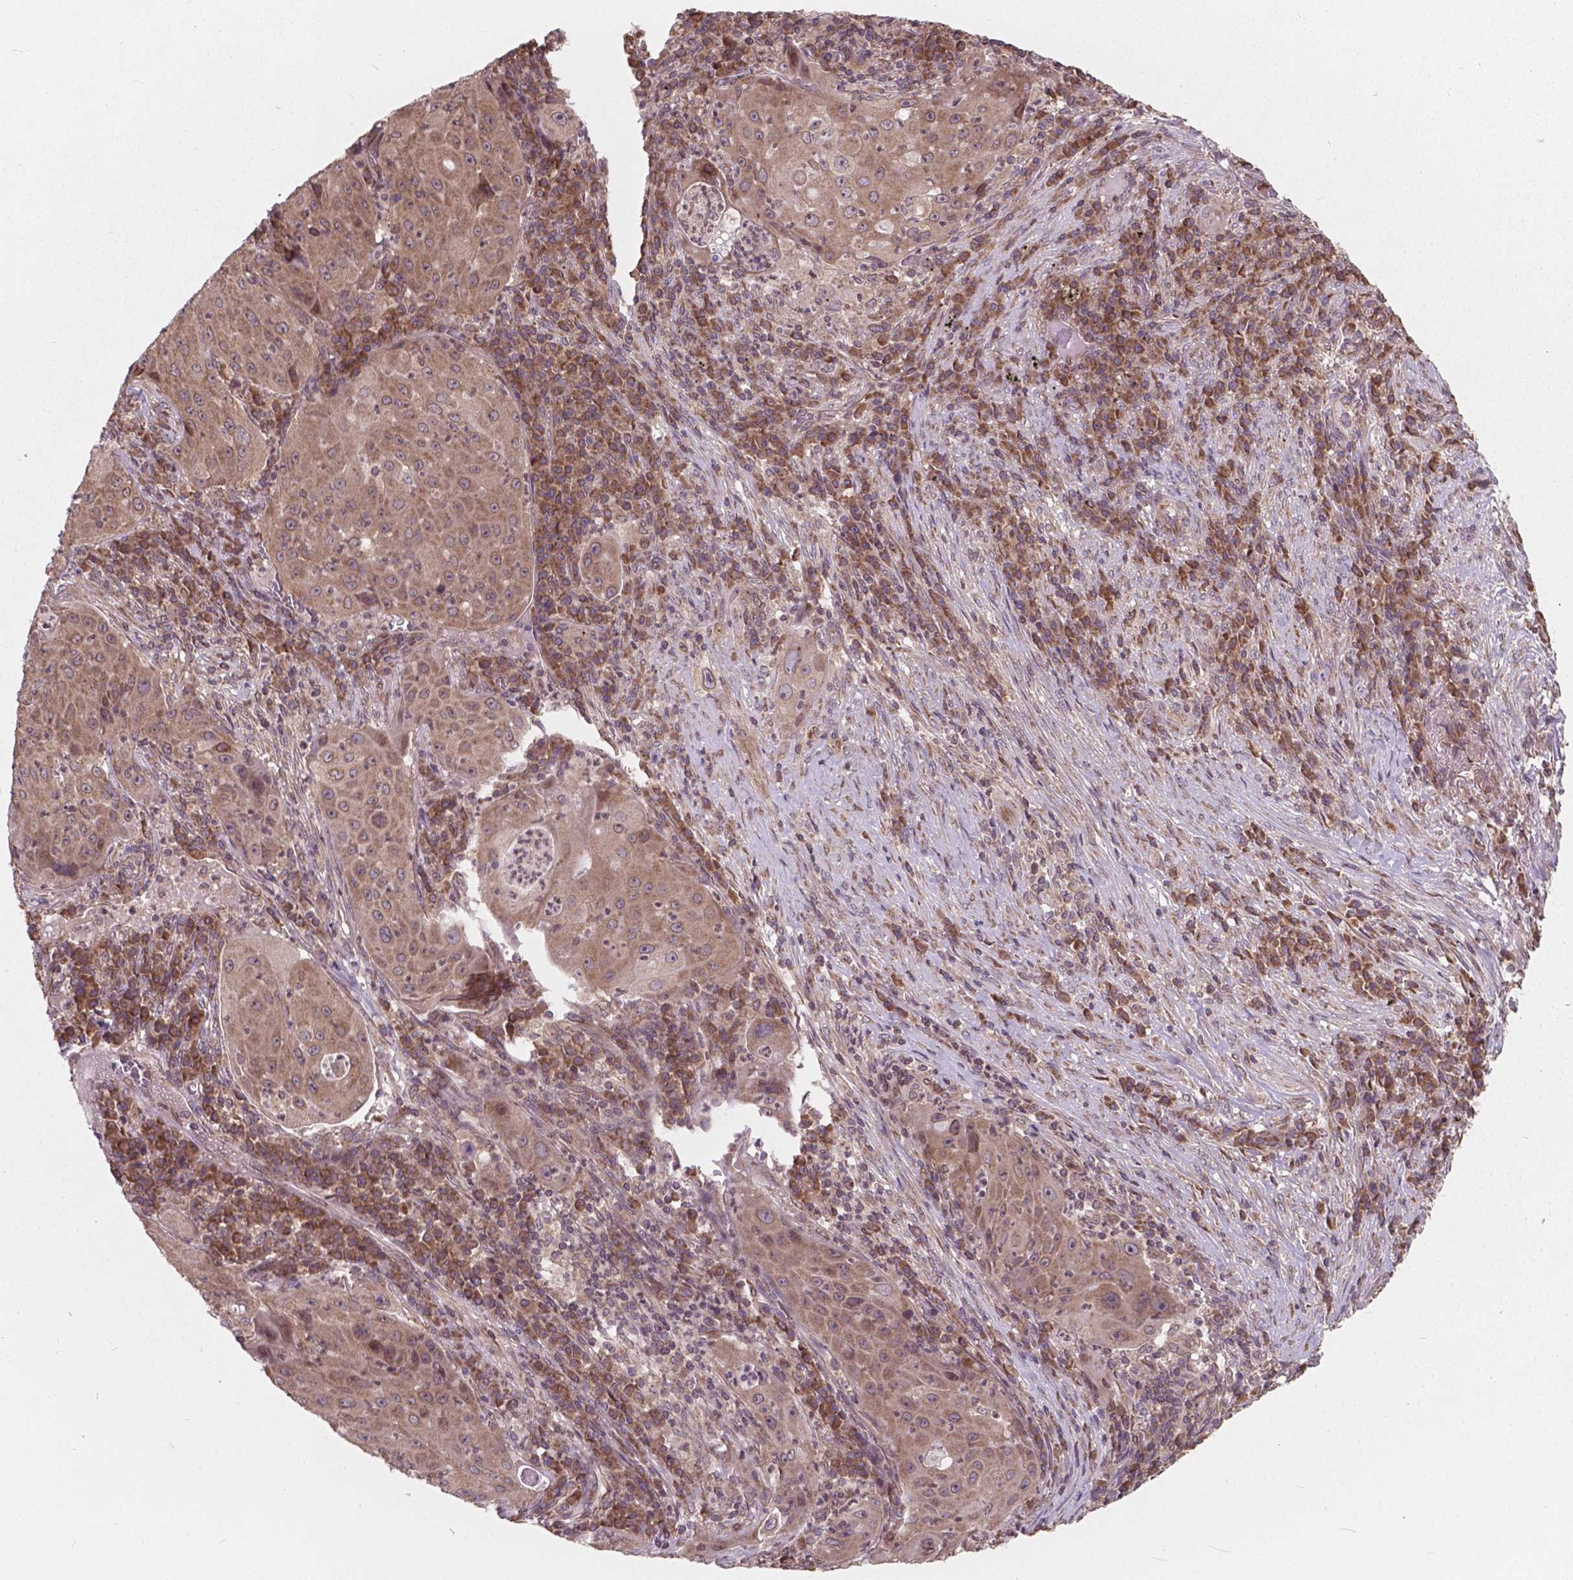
{"staining": {"intensity": "weak", "quantity": ">75%", "location": "cytoplasmic/membranous,nuclear"}, "tissue": "lung cancer", "cell_type": "Tumor cells", "image_type": "cancer", "snomed": [{"axis": "morphology", "description": "Squamous cell carcinoma, NOS"}, {"axis": "topography", "description": "Lung"}], "caption": "DAB (3,3'-diaminobenzidine) immunohistochemical staining of human squamous cell carcinoma (lung) exhibits weak cytoplasmic/membranous and nuclear protein expression in about >75% of tumor cells.", "gene": "MRPL33", "patient": {"sex": "female", "age": 59}}